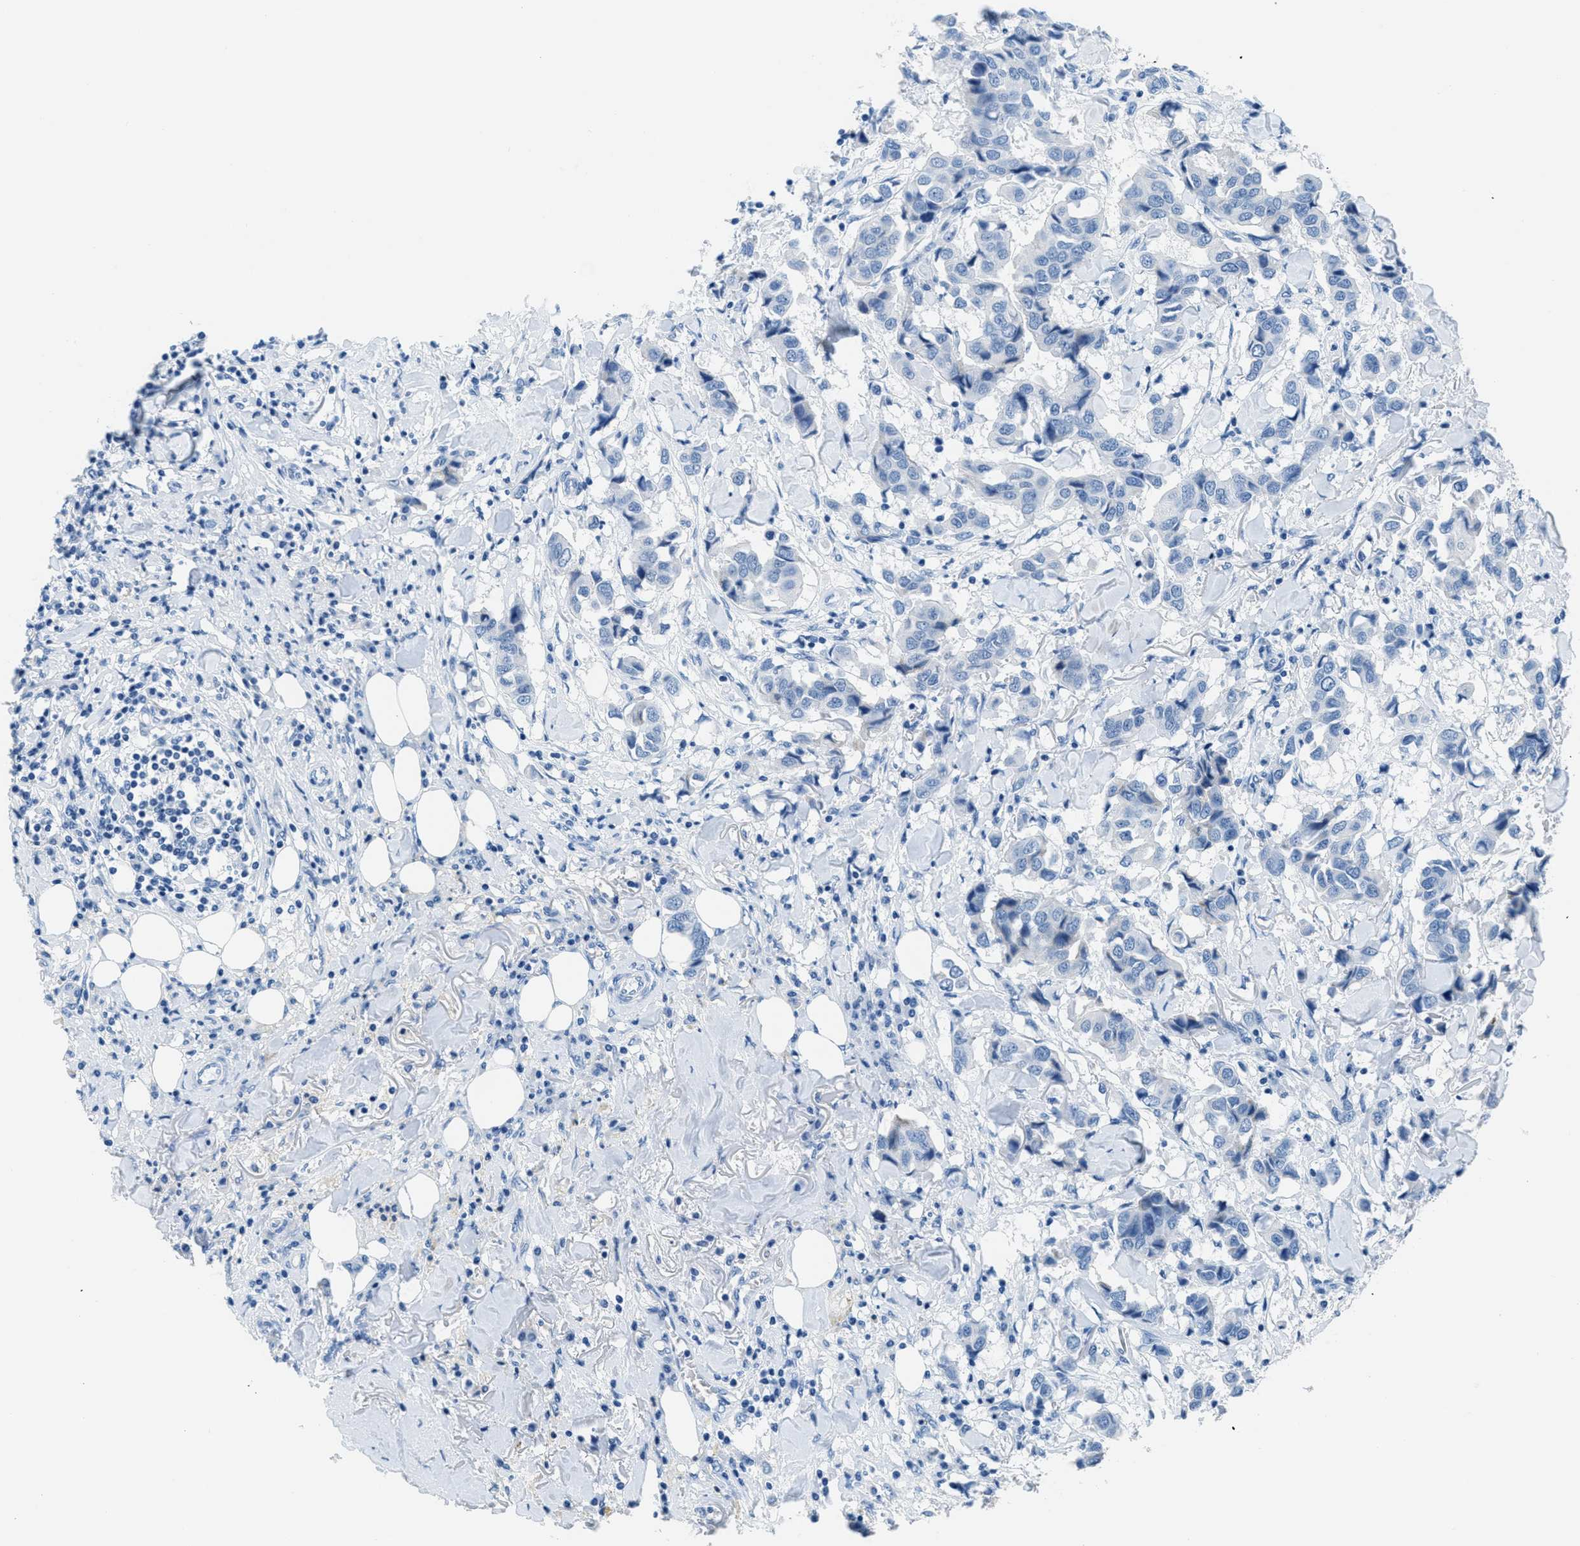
{"staining": {"intensity": "negative", "quantity": "none", "location": "none"}, "tissue": "breast cancer", "cell_type": "Tumor cells", "image_type": "cancer", "snomed": [{"axis": "morphology", "description": "Duct carcinoma"}, {"axis": "topography", "description": "Breast"}], "caption": "Micrograph shows no significant protein staining in tumor cells of breast cancer.", "gene": "MGARP", "patient": {"sex": "female", "age": 80}}